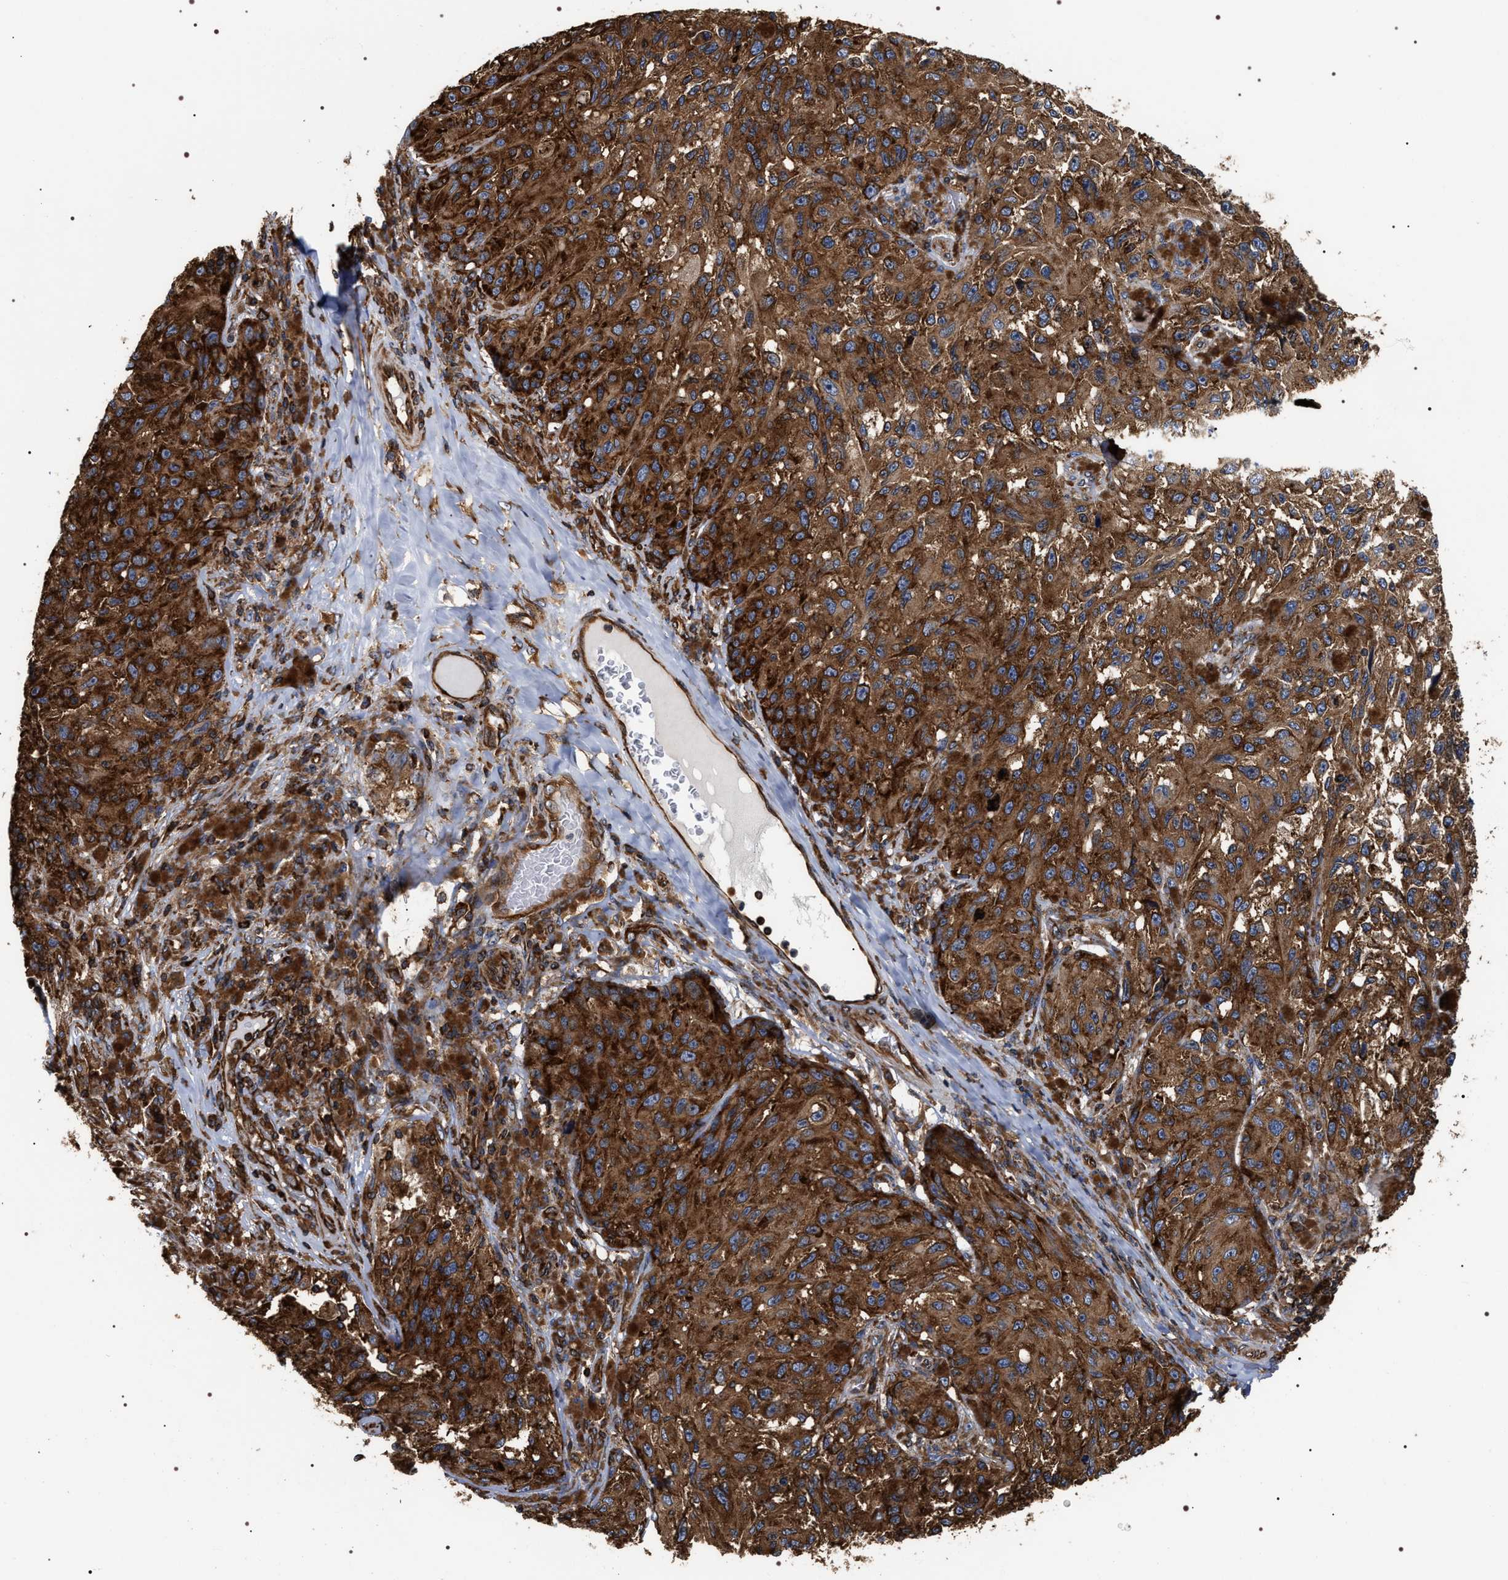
{"staining": {"intensity": "strong", "quantity": ">75%", "location": "cytoplasmic/membranous"}, "tissue": "melanoma", "cell_type": "Tumor cells", "image_type": "cancer", "snomed": [{"axis": "morphology", "description": "Malignant melanoma, NOS"}, {"axis": "topography", "description": "Skin"}], "caption": "Immunohistochemical staining of melanoma exhibits strong cytoplasmic/membranous protein positivity in about >75% of tumor cells.", "gene": "SERBP1", "patient": {"sex": "female", "age": 73}}